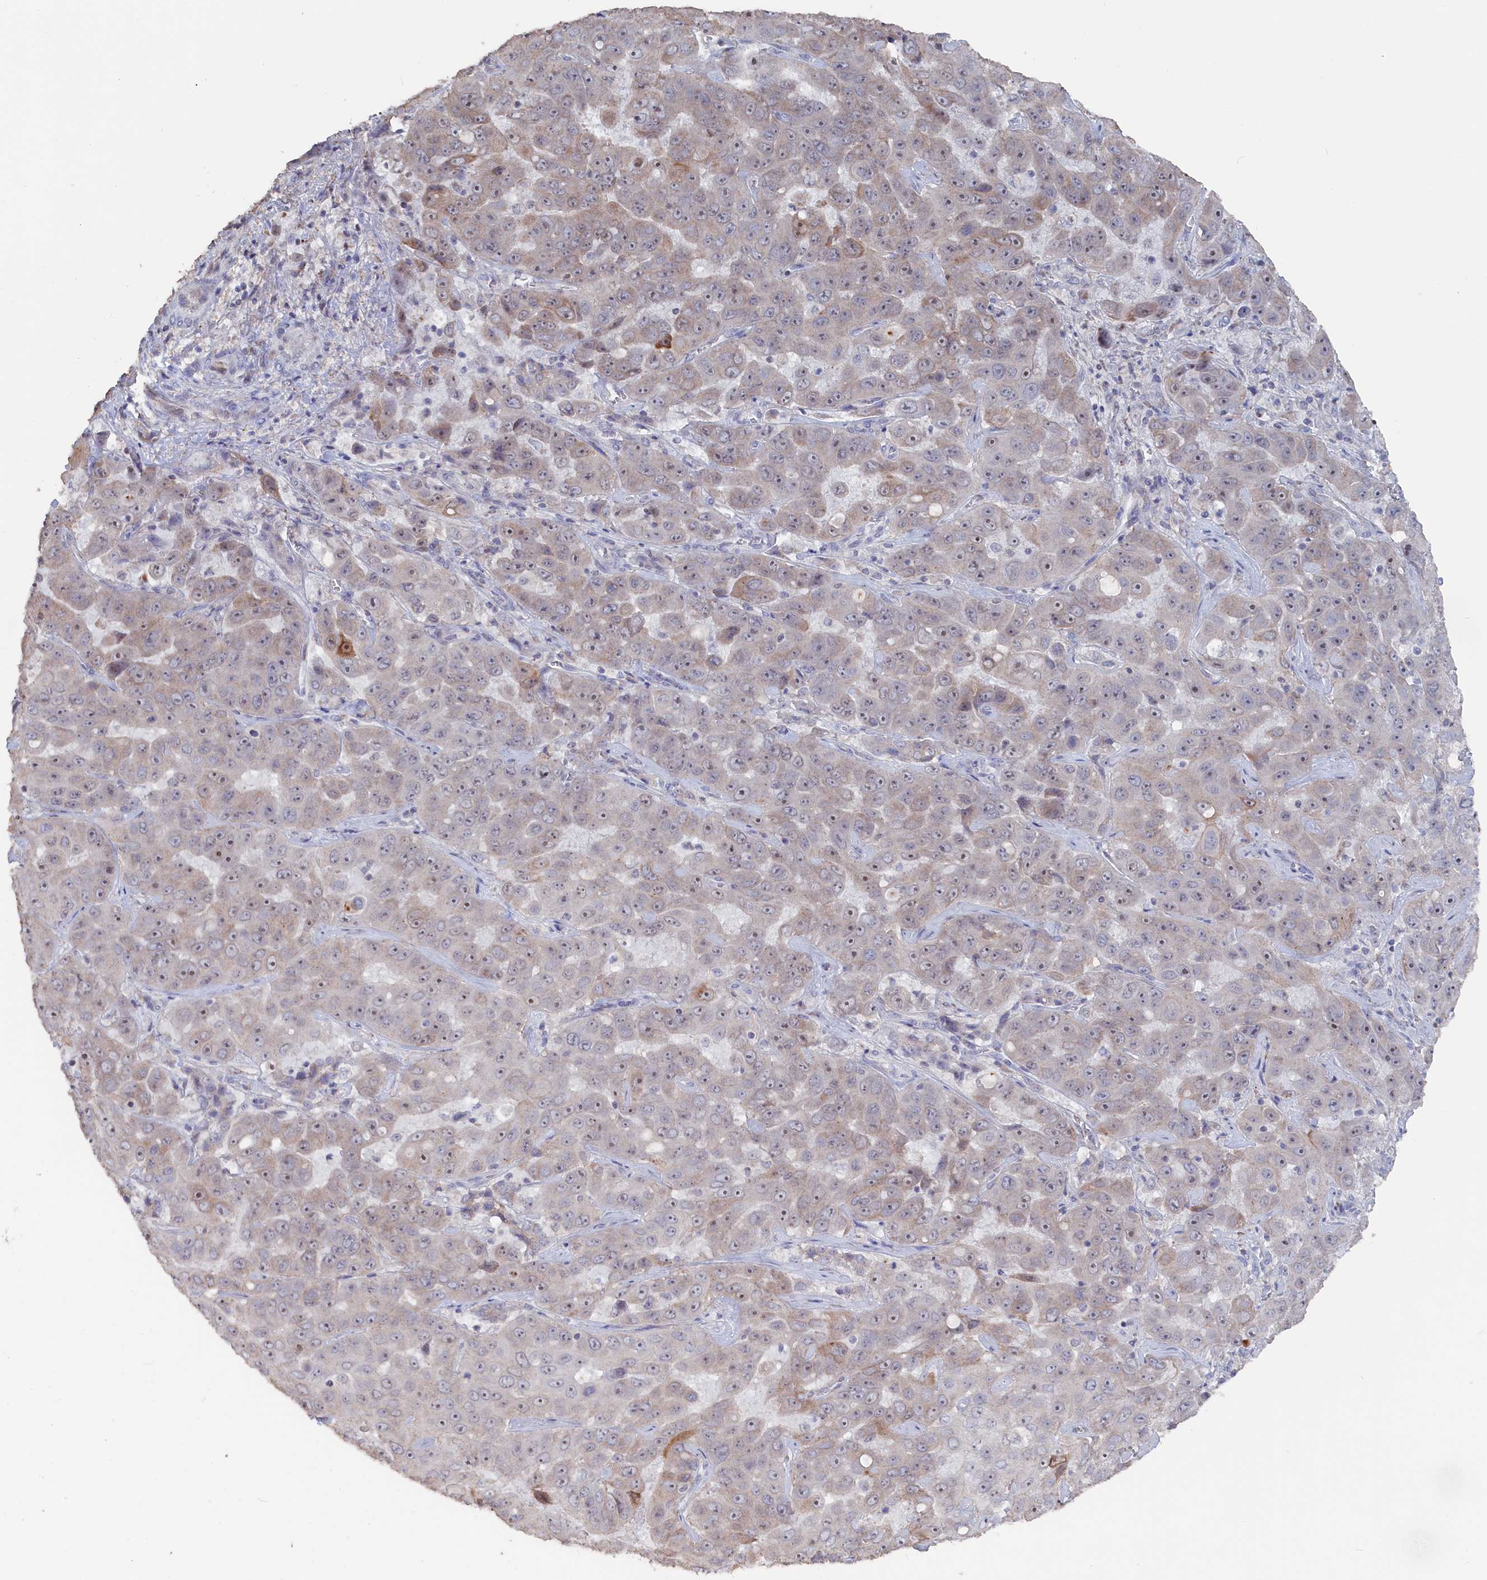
{"staining": {"intensity": "weak", "quantity": "25%-75%", "location": "cytoplasmic/membranous,nuclear"}, "tissue": "liver cancer", "cell_type": "Tumor cells", "image_type": "cancer", "snomed": [{"axis": "morphology", "description": "Cholangiocarcinoma"}, {"axis": "topography", "description": "Liver"}], "caption": "DAB (3,3'-diaminobenzidine) immunohistochemical staining of human liver cancer (cholangiocarcinoma) demonstrates weak cytoplasmic/membranous and nuclear protein expression in approximately 25%-75% of tumor cells.", "gene": "SEMG2", "patient": {"sex": "female", "age": 52}}